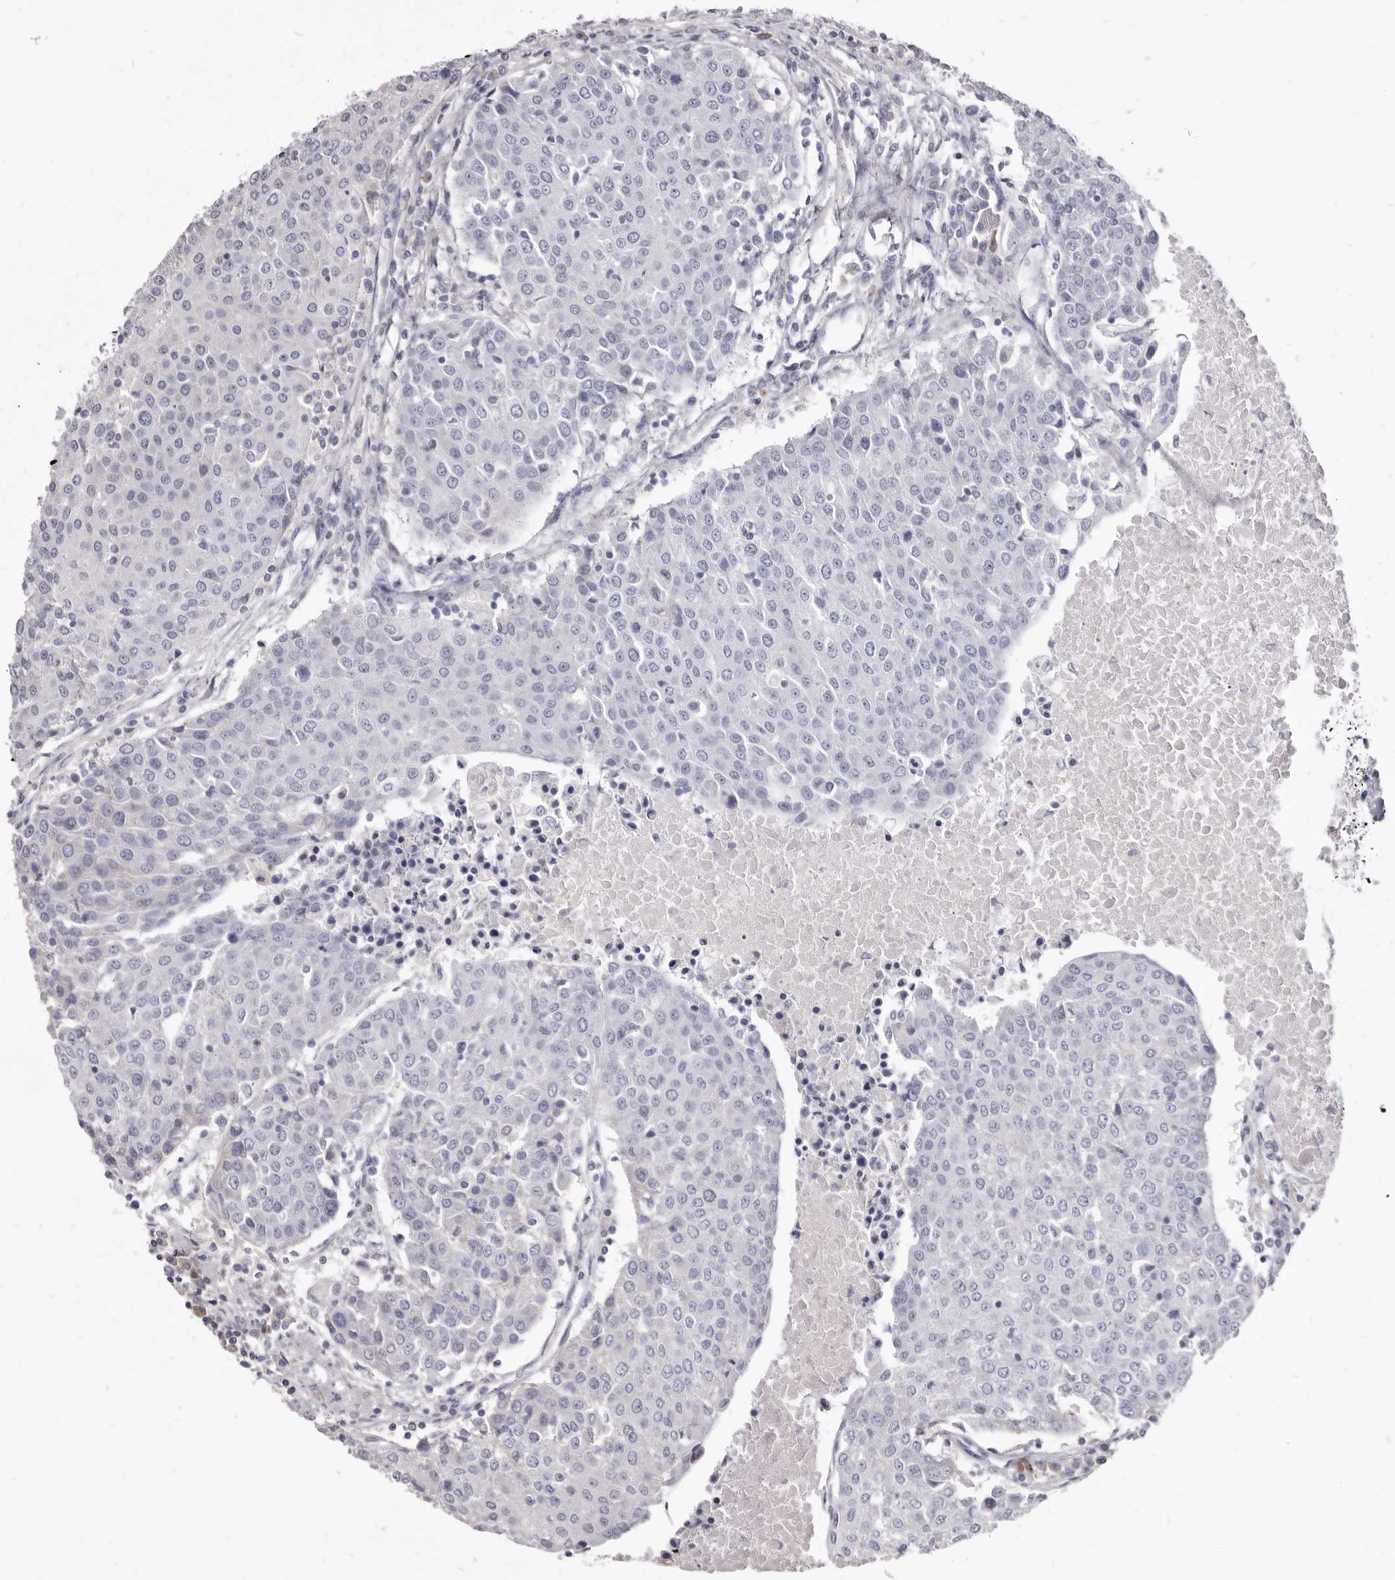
{"staining": {"intensity": "negative", "quantity": "none", "location": "none"}, "tissue": "urothelial cancer", "cell_type": "Tumor cells", "image_type": "cancer", "snomed": [{"axis": "morphology", "description": "Urothelial carcinoma, High grade"}, {"axis": "topography", "description": "Urinary bladder"}], "caption": "A high-resolution photomicrograph shows immunohistochemistry (IHC) staining of urothelial cancer, which shows no significant staining in tumor cells. The staining is performed using DAB (3,3'-diaminobenzidine) brown chromogen with nuclei counter-stained in using hematoxylin.", "gene": "FAS", "patient": {"sex": "female", "age": 85}}